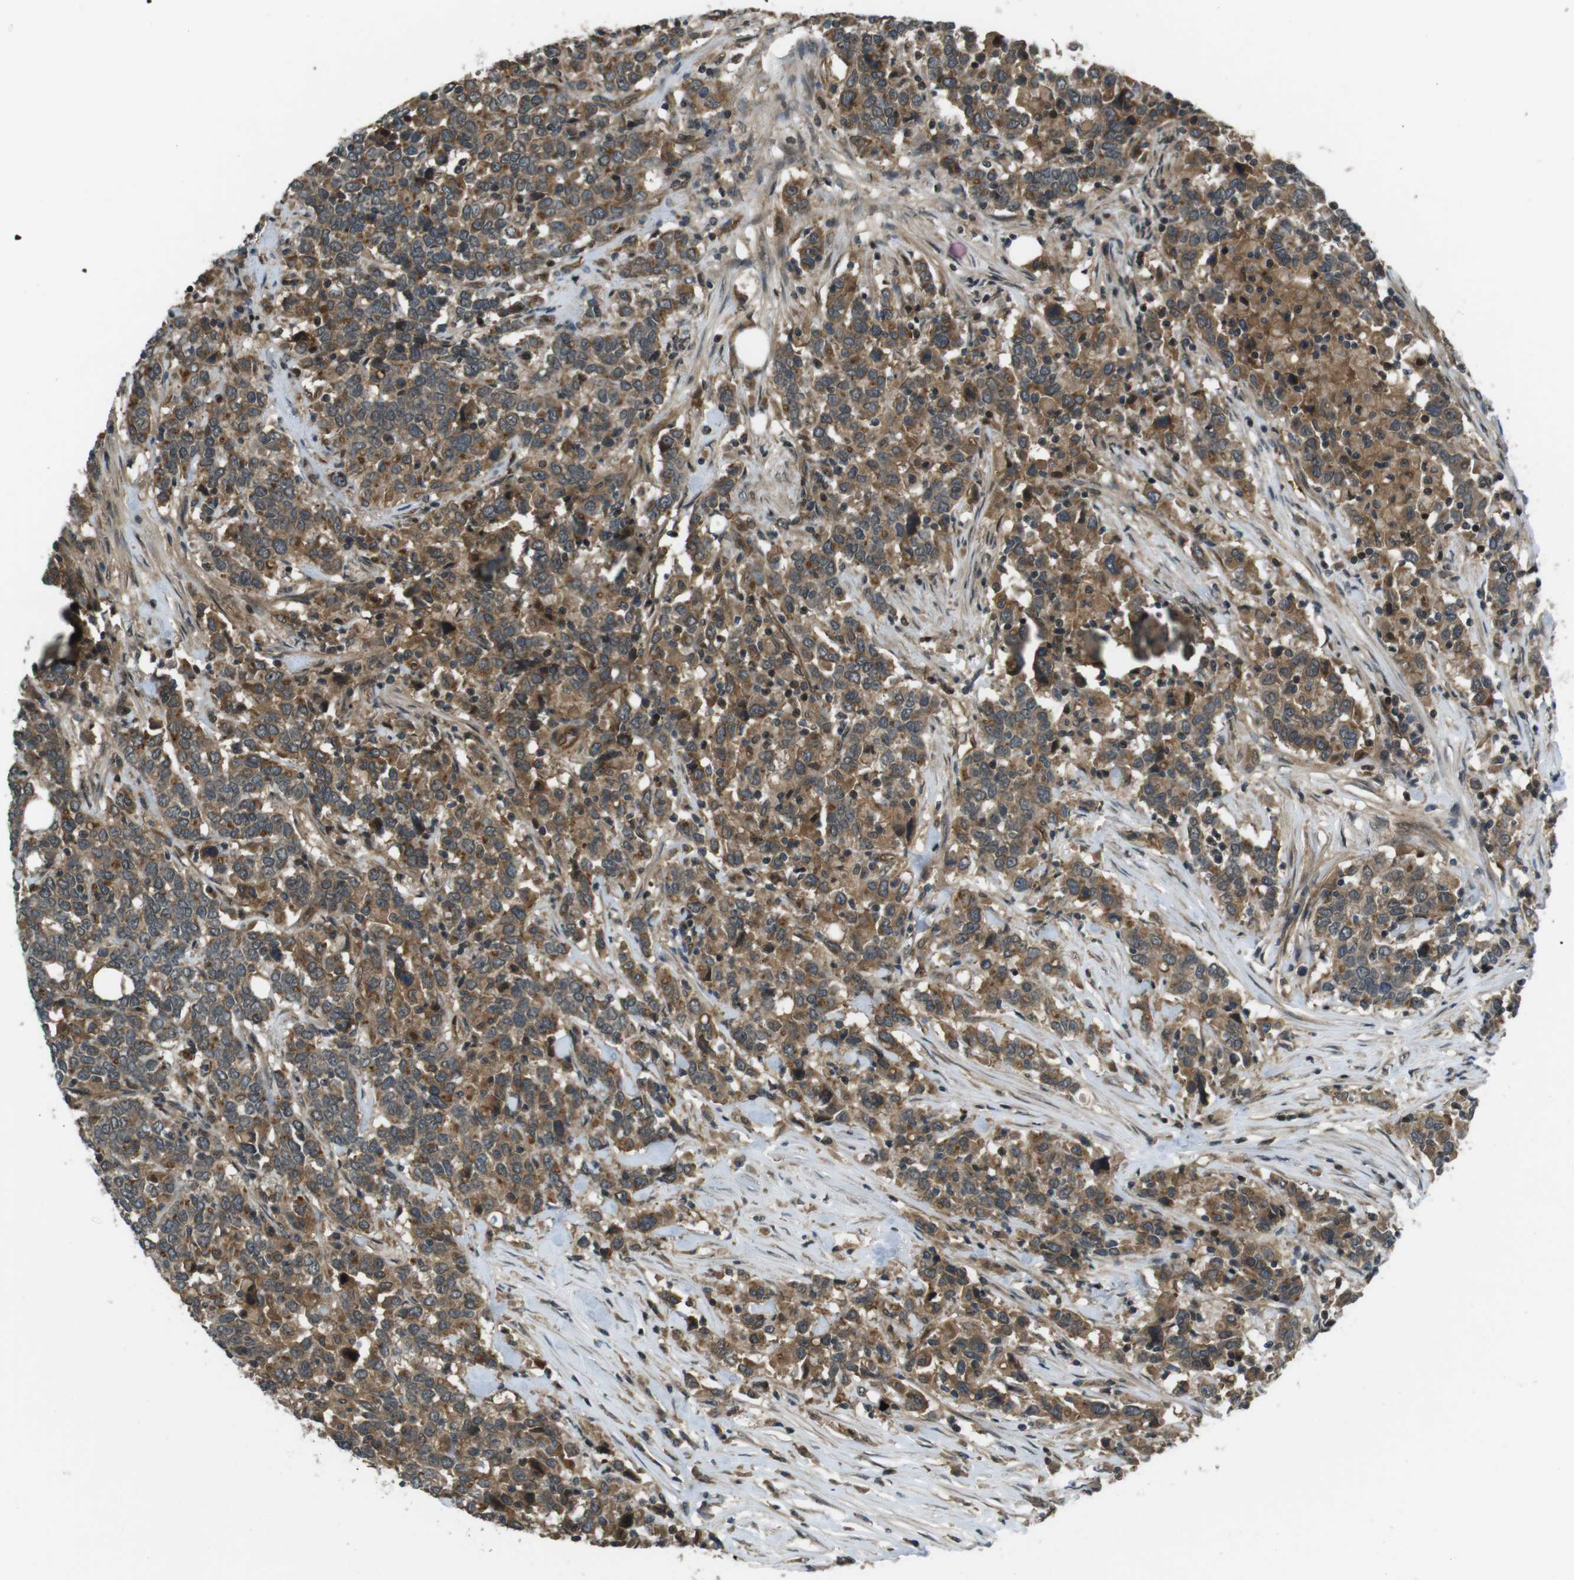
{"staining": {"intensity": "moderate", "quantity": ">75%", "location": "cytoplasmic/membranous"}, "tissue": "urothelial cancer", "cell_type": "Tumor cells", "image_type": "cancer", "snomed": [{"axis": "morphology", "description": "Urothelial carcinoma, High grade"}, {"axis": "topography", "description": "Urinary bladder"}], "caption": "Urothelial cancer stained with DAB (3,3'-diaminobenzidine) immunohistochemistry (IHC) demonstrates medium levels of moderate cytoplasmic/membranous expression in about >75% of tumor cells.", "gene": "TIAM2", "patient": {"sex": "male", "age": 61}}